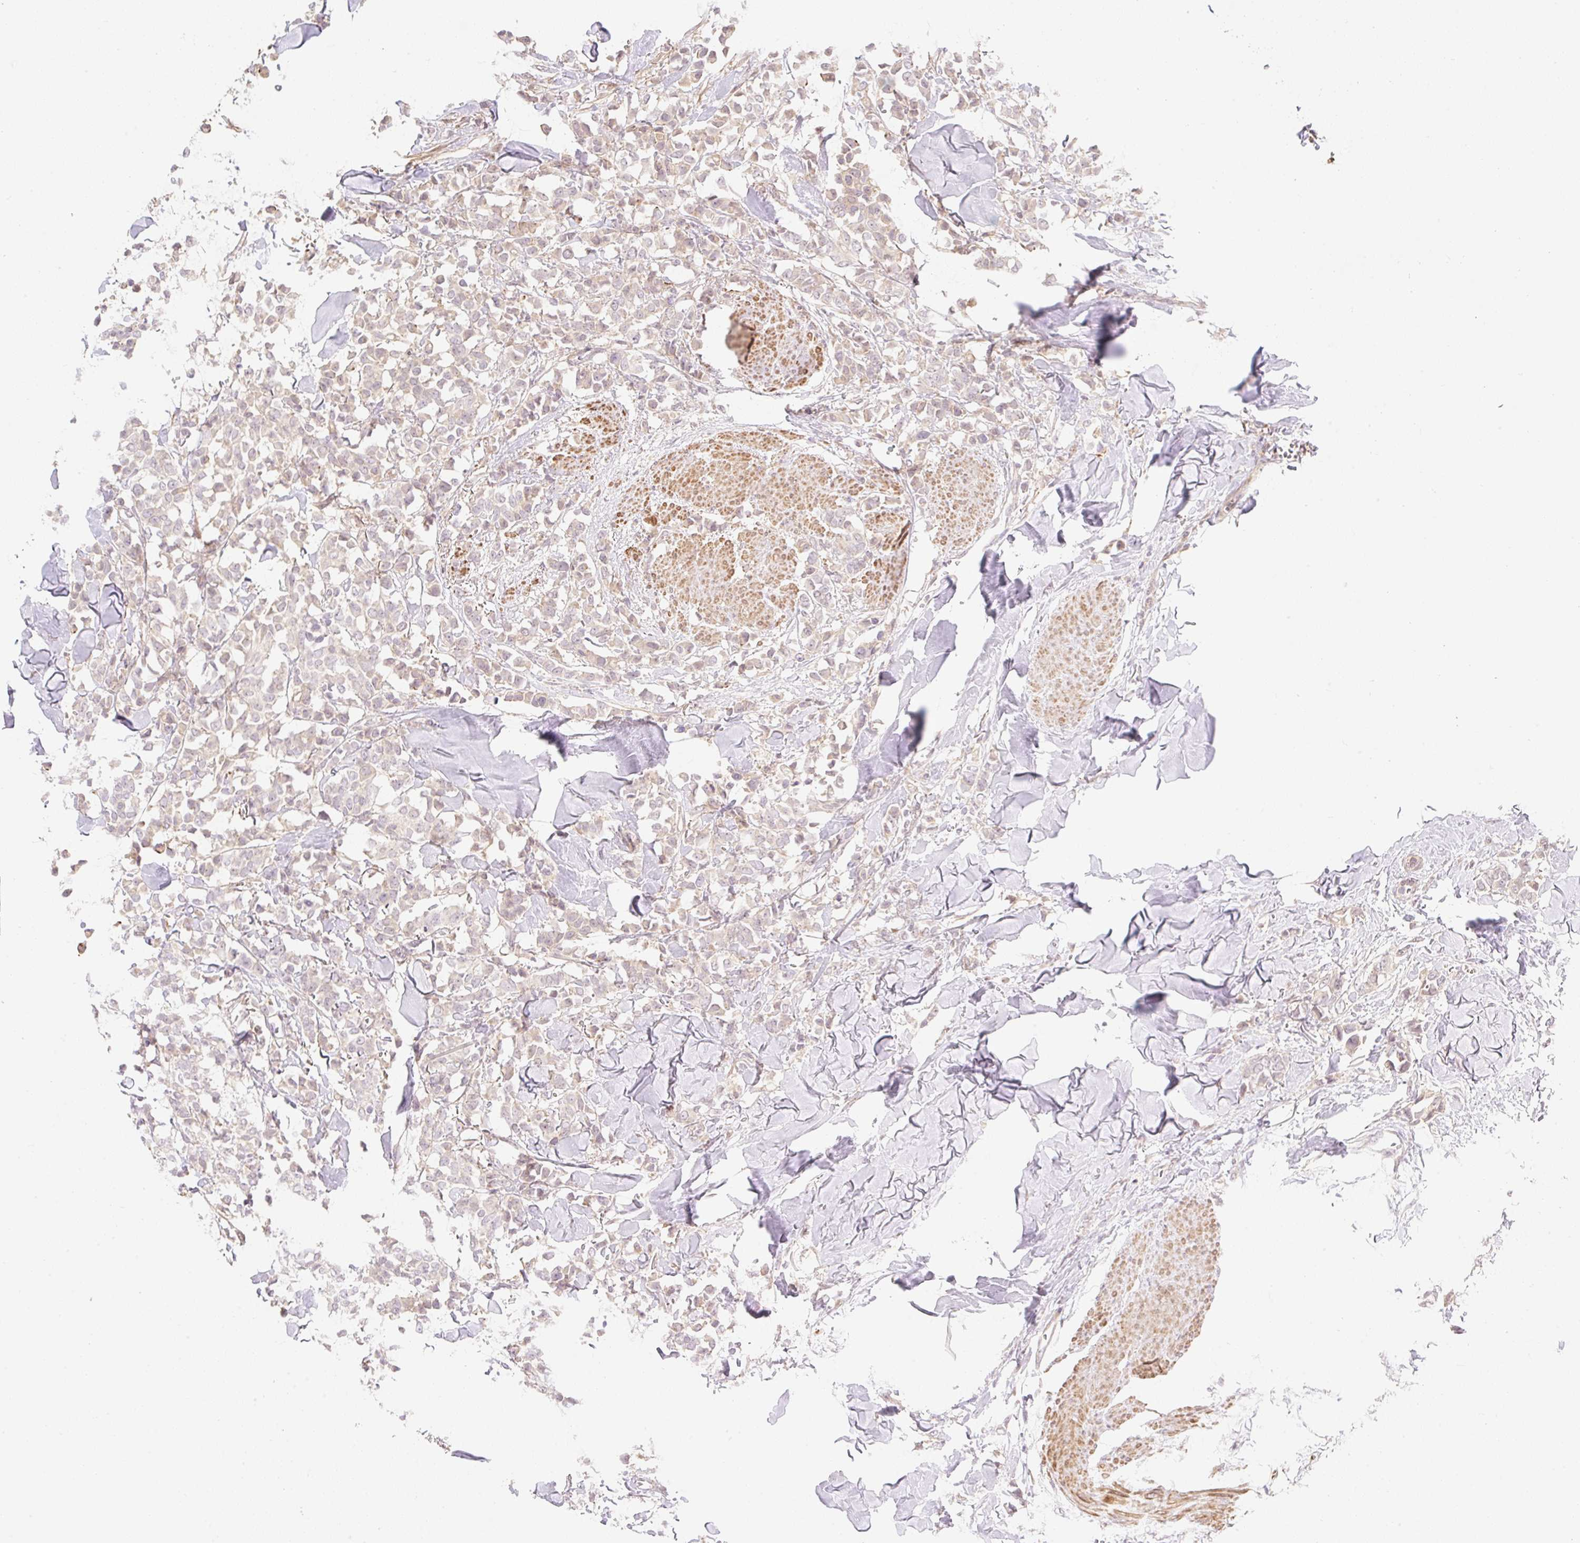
{"staining": {"intensity": "negative", "quantity": "none", "location": "none"}, "tissue": "breast cancer", "cell_type": "Tumor cells", "image_type": "cancer", "snomed": [{"axis": "morphology", "description": "Lobular carcinoma"}, {"axis": "topography", "description": "Breast"}], "caption": "Immunohistochemistry photomicrograph of neoplastic tissue: breast cancer stained with DAB (3,3'-diaminobenzidine) reveals no significant protein expression in tumor cells.", "gene": "EMC10", "patient": {"sex": "female", "age": 91}}